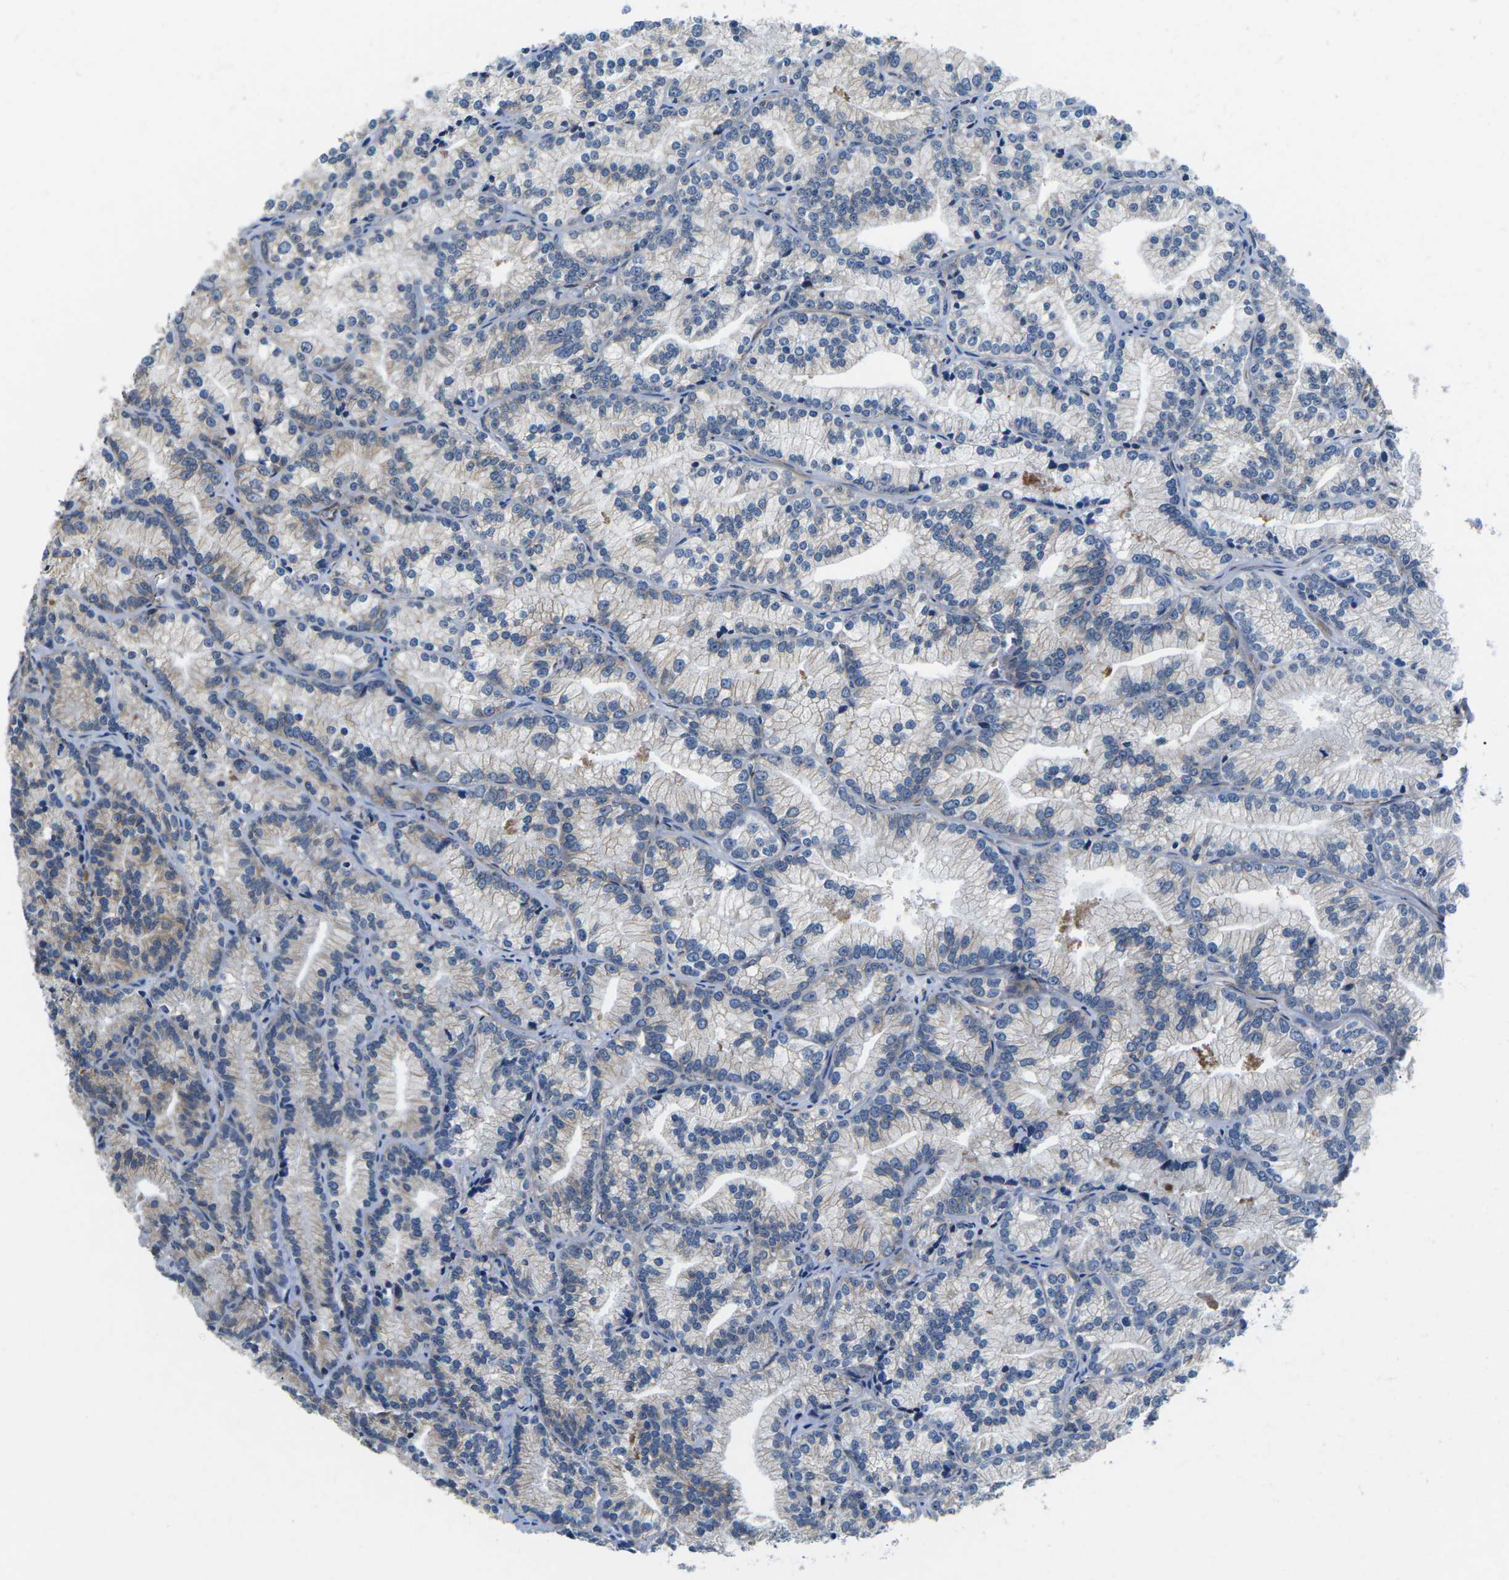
{"staining": {"intensity": "moderate", "quantity": "<25%", "location": "cytoplasmic/membranous"}, "tissue": "prostate cancer", "cell_type": "Tumor cells", "image_type": "cancer", "snomed": [{"axis": "morphology", "description": "Adenocarcinoma, Low grade"}, {"axis": "topography", "description": "Prostate"}], "caption": "IHC (DAB (3,3'-diaminobenzidine)) staining of human adenocarcinoma (low-grade) (prostate) reveals moderate cytoplasmic/membranous protein expression in about <25% of tumor cells. (DAB IHC, brown staining for protein, blue staining for nuclei).", "gene": "CTNND1", "patient": {"sex": "male", "age": 89}}